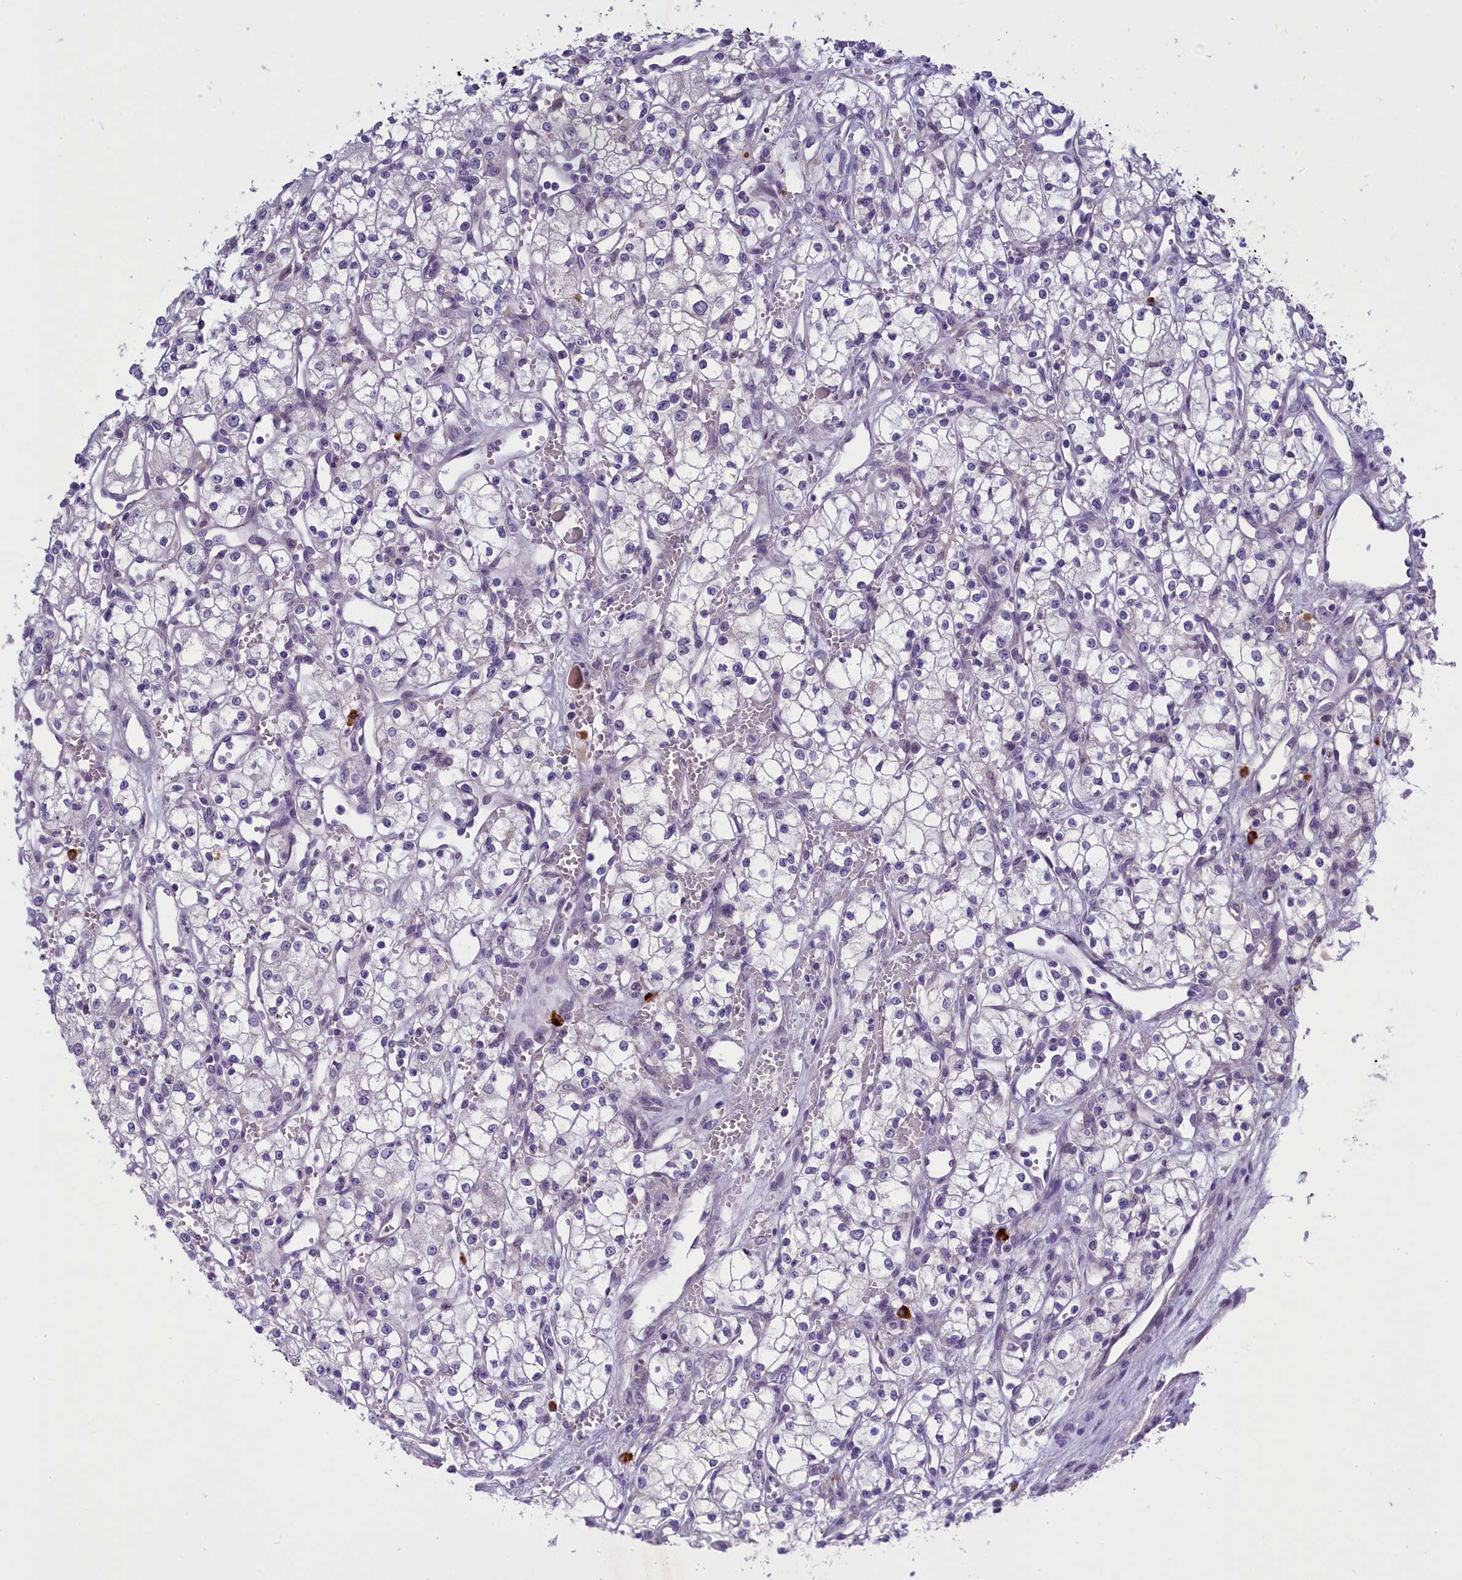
{"staining": {"intensity": "negative", "quantity": "none", "location": "none"}, "tissue": "renal cancer", "cell_type": "Tumor cells", "image_type": "cancer", "snomed": [{"axis": "morphology", "description": "Adenocarcinoma, NOS"}, {"axis": "topography", "description": "Kidney"}], "caption": "Image shows no protein expression in tumor cells of renal cancer tissue.", "gene": "ENPP6", "patient": {"sex": "male", "age": 59}}